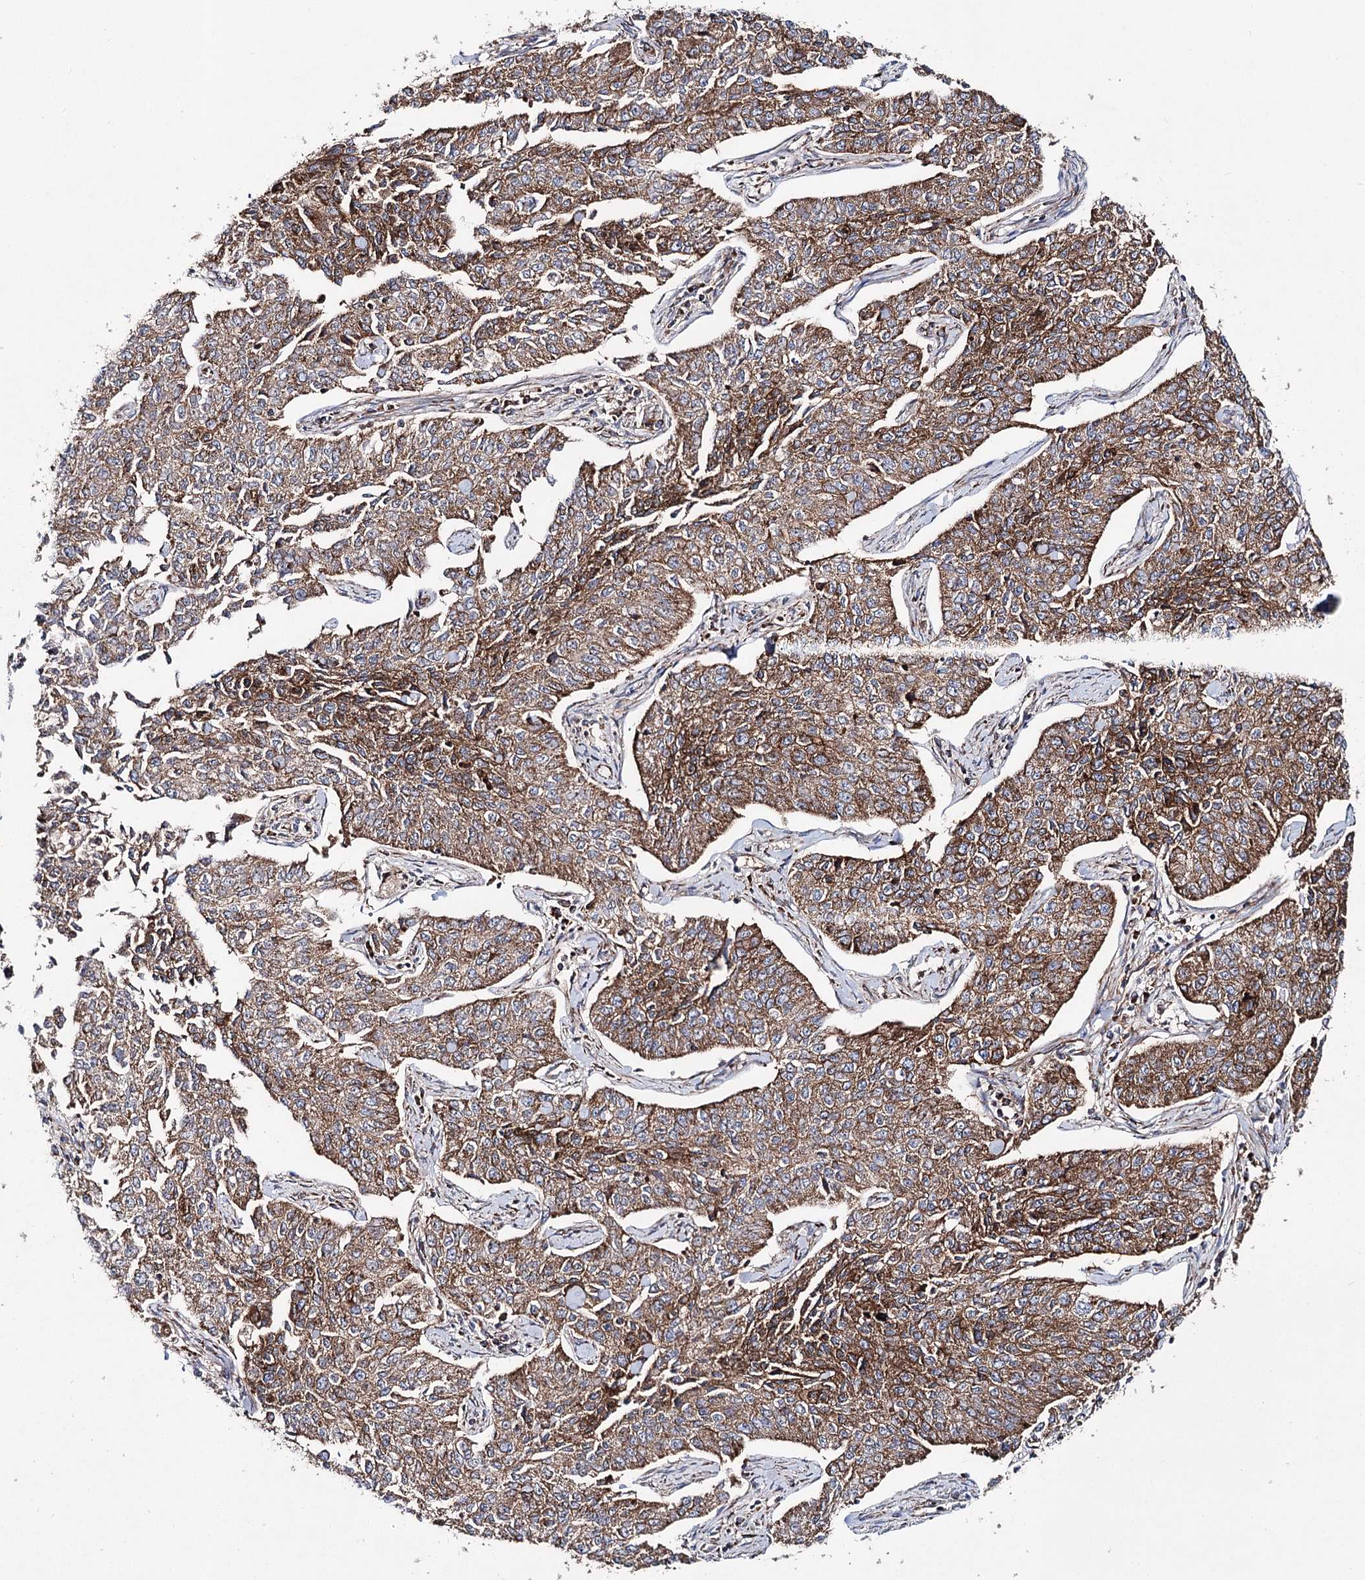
{"staining": {"intensity": "moderate", "quantity": ">75%", "location": "cytoplasmic/membranous"}, "tissue": "cervical cancer", "cell_type": "Tumor cells", "image_type": "cancer", "snomed": [{"axis": "morphology", "description": "Squamous cell carcinoma, NOS"}, {"axis": "topography", "description": "Cervix"}], "caption": "An image showing moderate cytoplasmic/membranous expression in about >75% of tumor cells in cervical squamous cell carcinoma, as visualized by brown immunohistochemical staining.", "gene": "MSANTD2", "patient": {"sex": "female", "age": 35}}